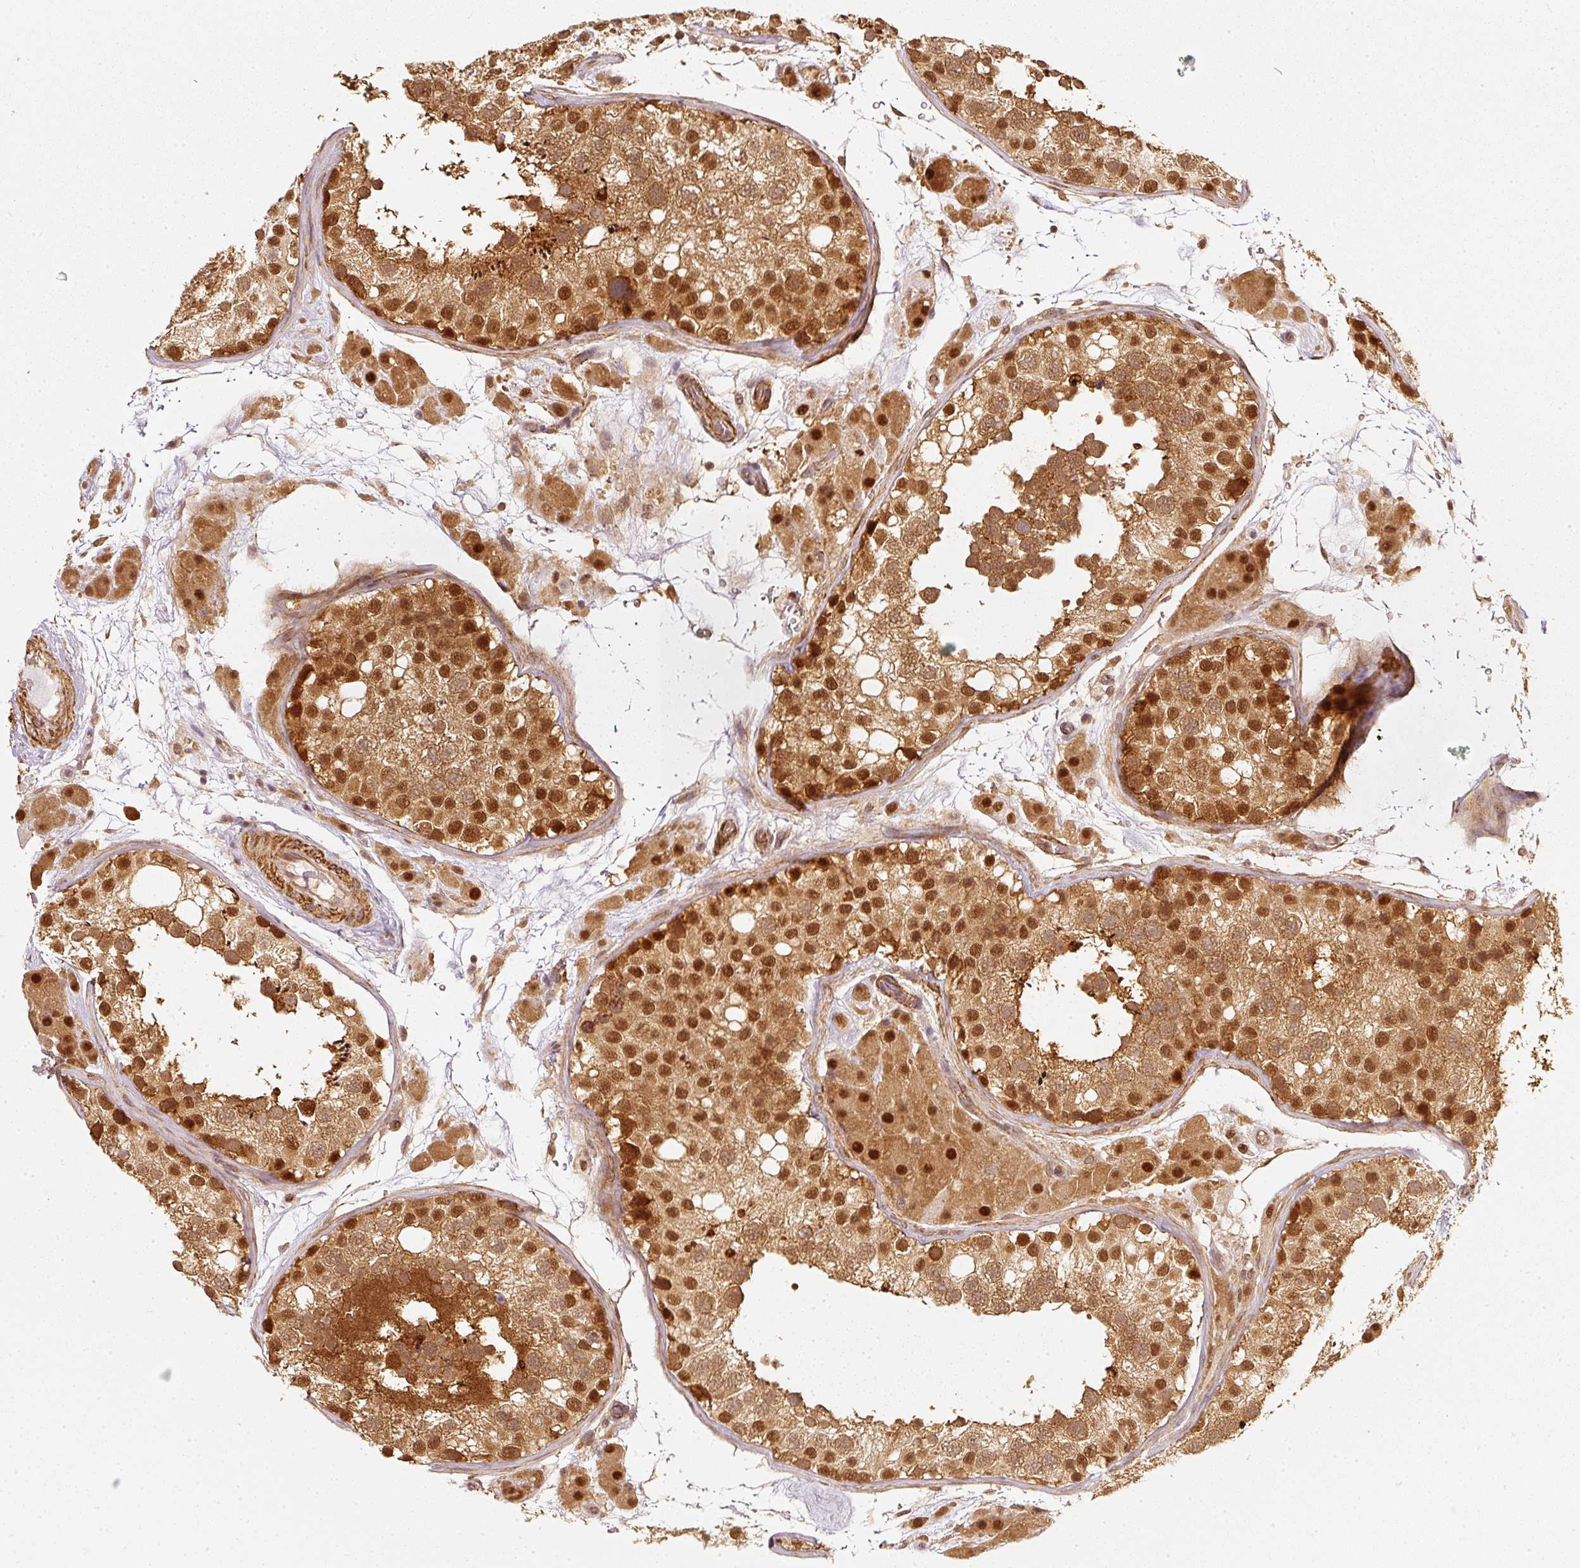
{"staining": {"intensity": "strong", "quantity": ">75%", "location": "cytoplasmic/membranous,nuclear"}, "tissue": "testis", "cell_type": "Cells in seminiferous ducts", "image_type": "normal", "snomed": [{"axis": "morphology", "description": "Normal tissue, NOS"}, {"axis": "topography", "description": "Testis"}], "caption": "Brown immunohistochemical staining in normal human testis displays strong cytoplasmic/membranous,nuclear staining in about >75% of cells in seminiferous ducts. Nuclei are stained in blue.", "gene": "PSMD1", "patient": {"sex": "male", "age": 26}}